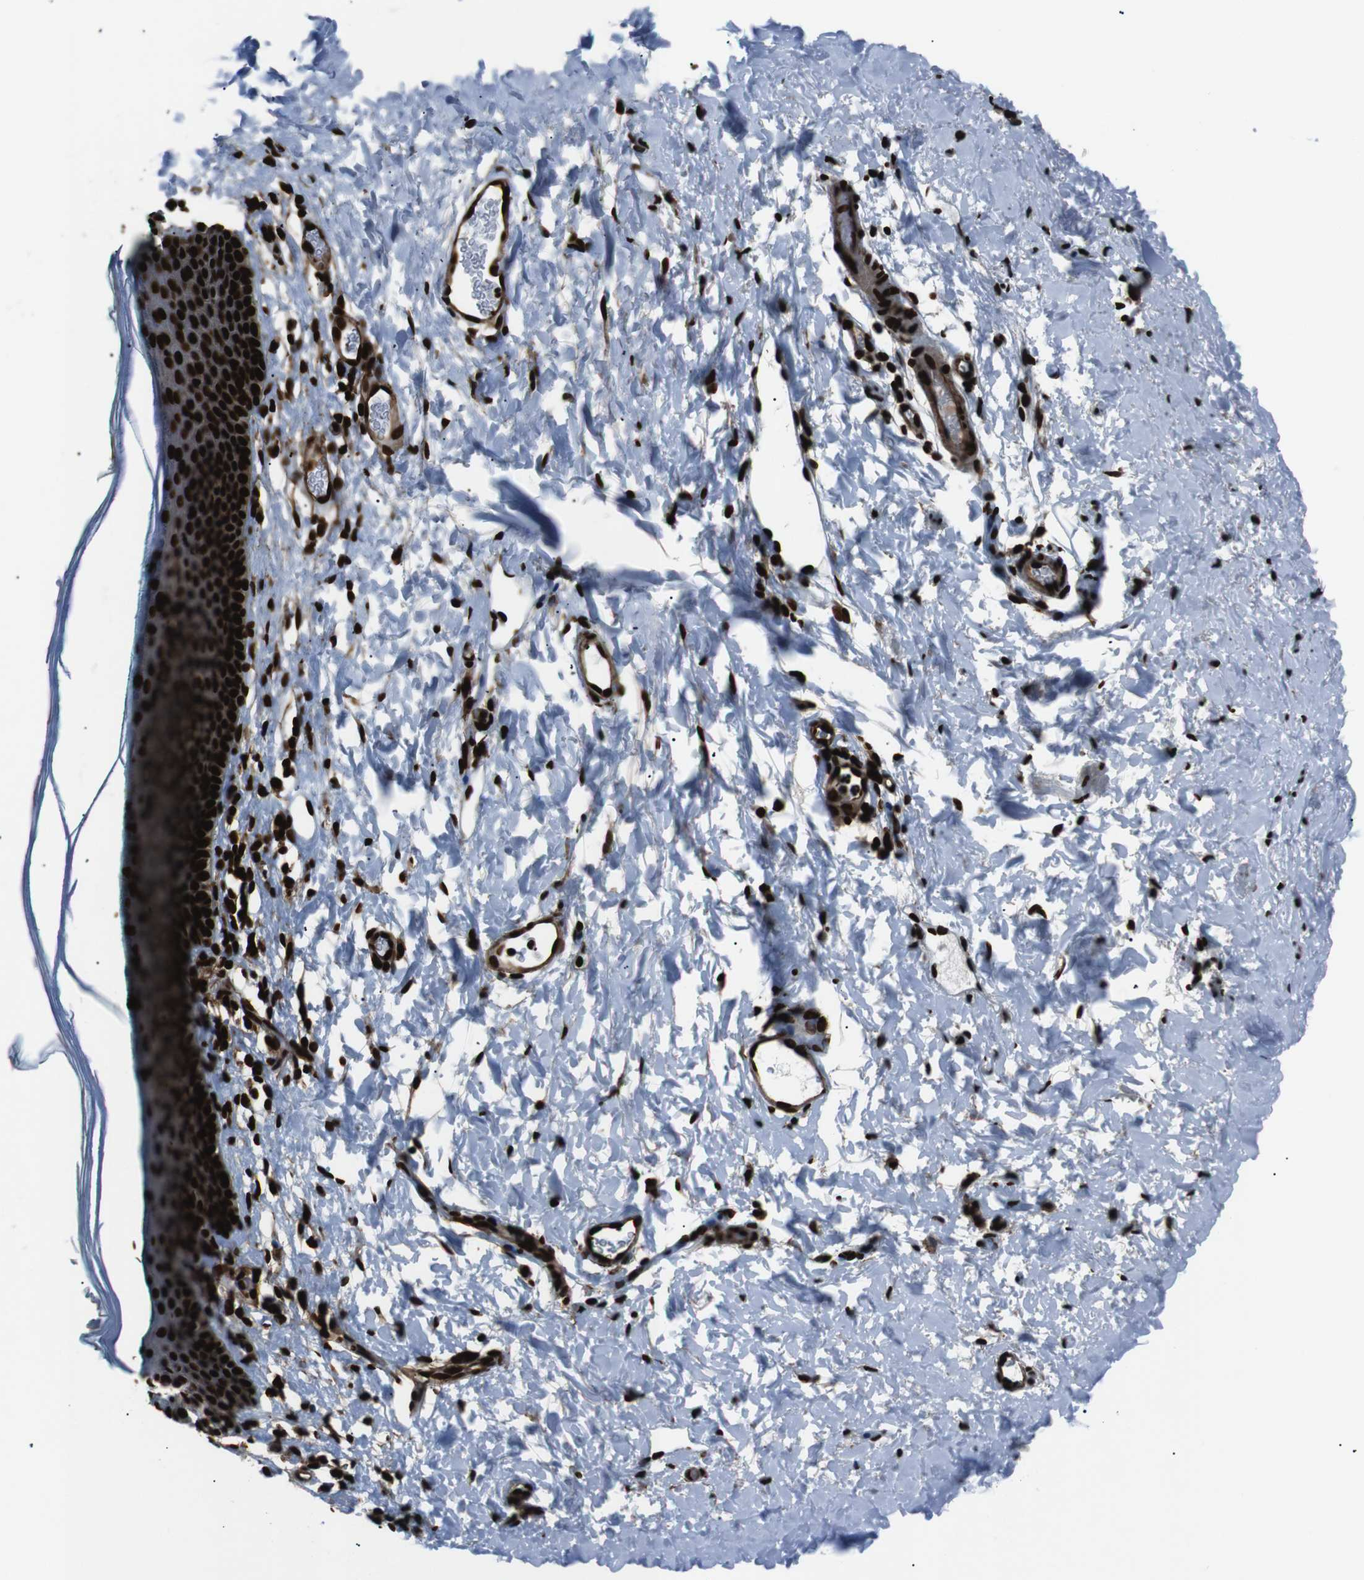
{"staining": {"intensity": "strong", "quantity": ">75%", "location": "cytoplasmic/membranous,nuclear"}, "tissue": "skin", "cell_type": "Epidermal cells", "image_type": "normal", "snomed": [{"axis": "morphology", "description": "Normal tissue, NOS"}, {"axis": "topography", "description": "Adipose tissue"}, {"axis": "topography", "description": "Vascular tissue"}, {"axis": "topography", "description": "Anal"}, {"axis": "topography", "description": "Peripheral nerve tissue"}], "caption": "Immunohistochemical staining of normal skin displays strong cytoplasmic/membranous,nuclear protein expression in approximately >75% of epidermal cells.", "gene": "HNRNPU", "patient": {"sex": "female", "age": 54}}